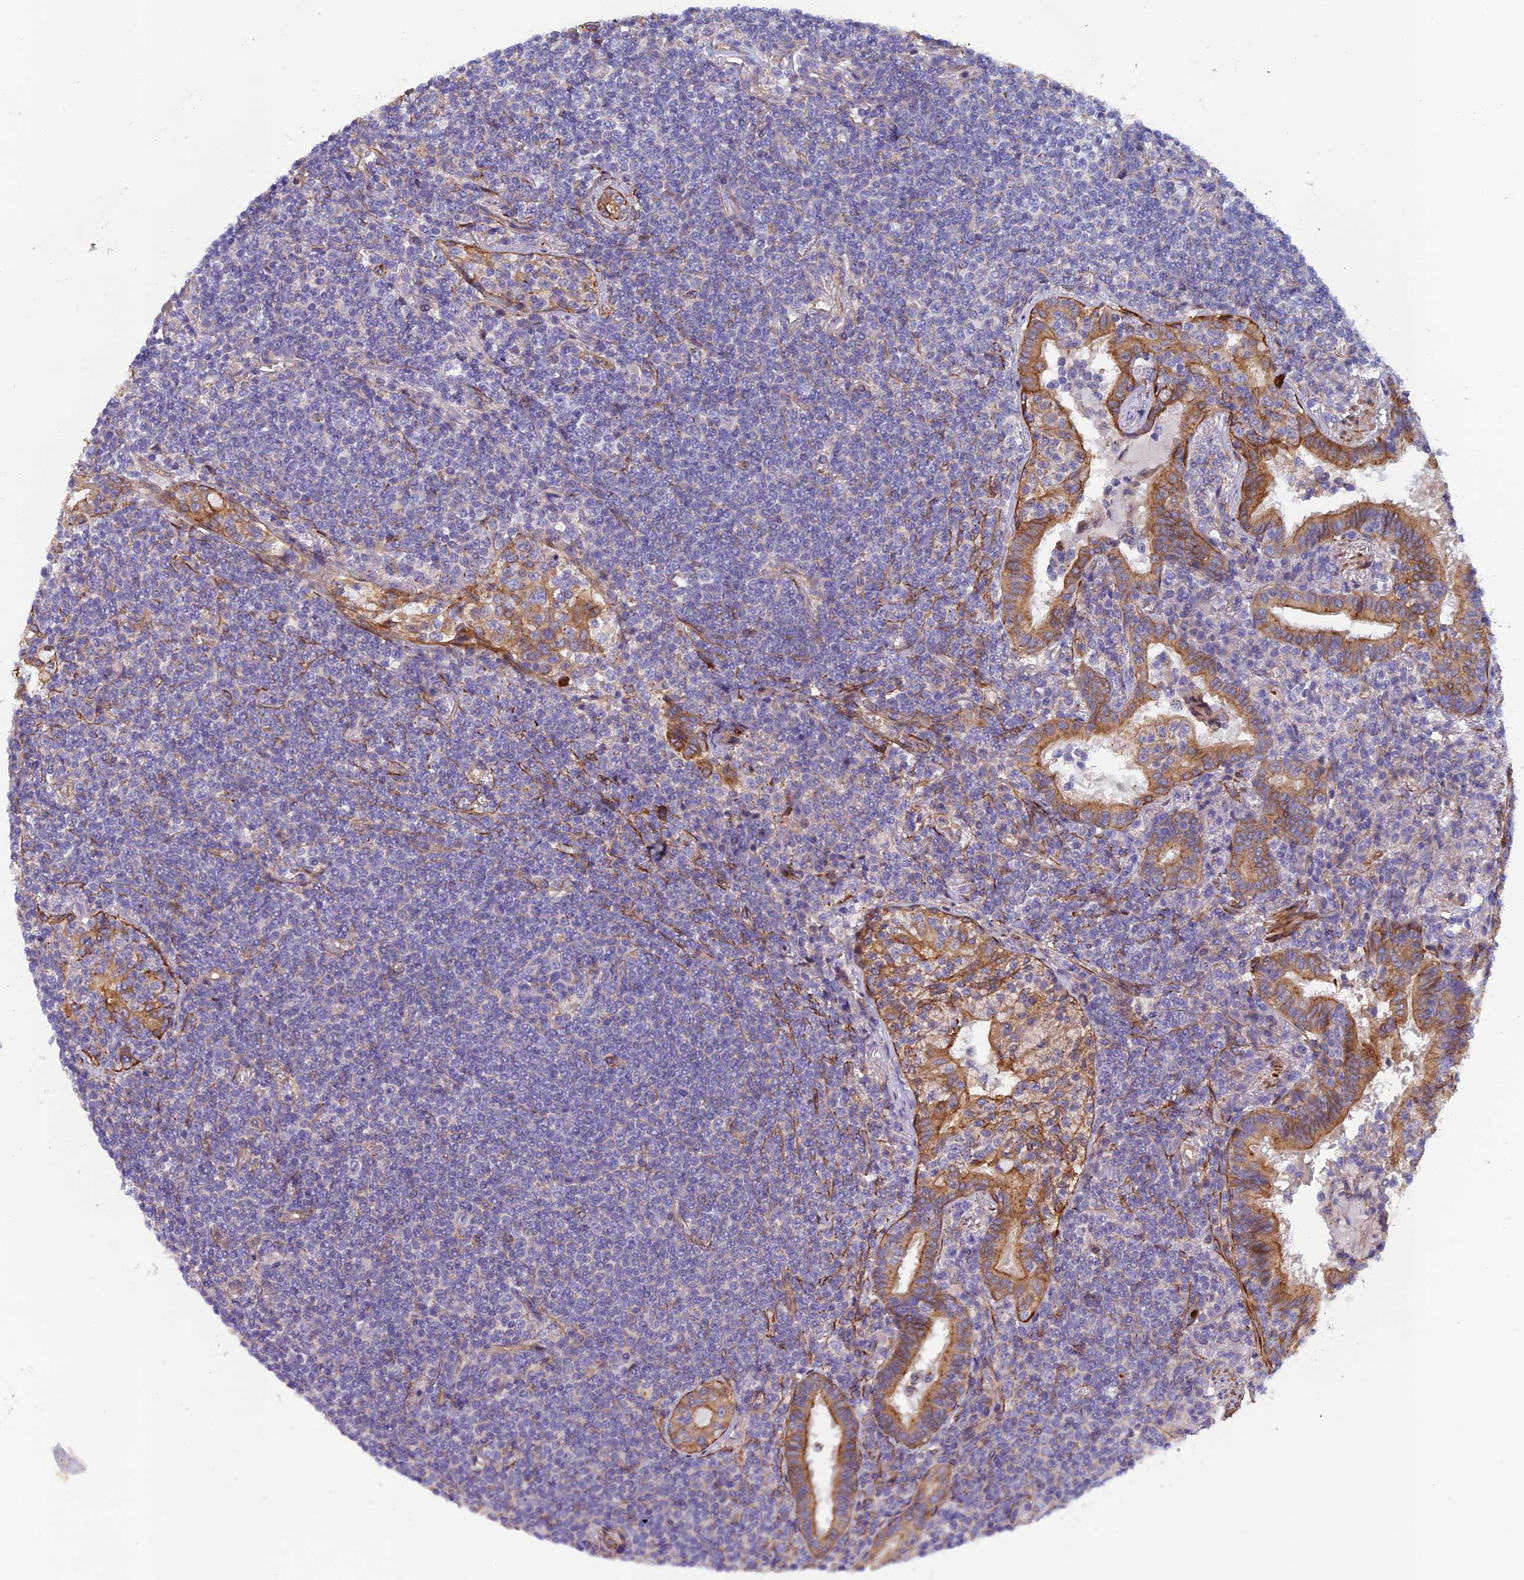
{"staining": {"intensity": "negative", "quantity": "none", "location": "none"}, "tissue": "lymphoma", "cell_type": "Tumor cells", "image_type": "cancer", "snomed": [{"axis": "morphology", "description": "Malignant lymphoma, non-Hodgkin's type, Low grade"}, {"axis": "topography", "description": "Lung"}], "caption": "Tumor cells show no significant protein staining in lymphoma.", "gene": "RALGAPA2", "patient": {"sex": "female", "age": 71}}